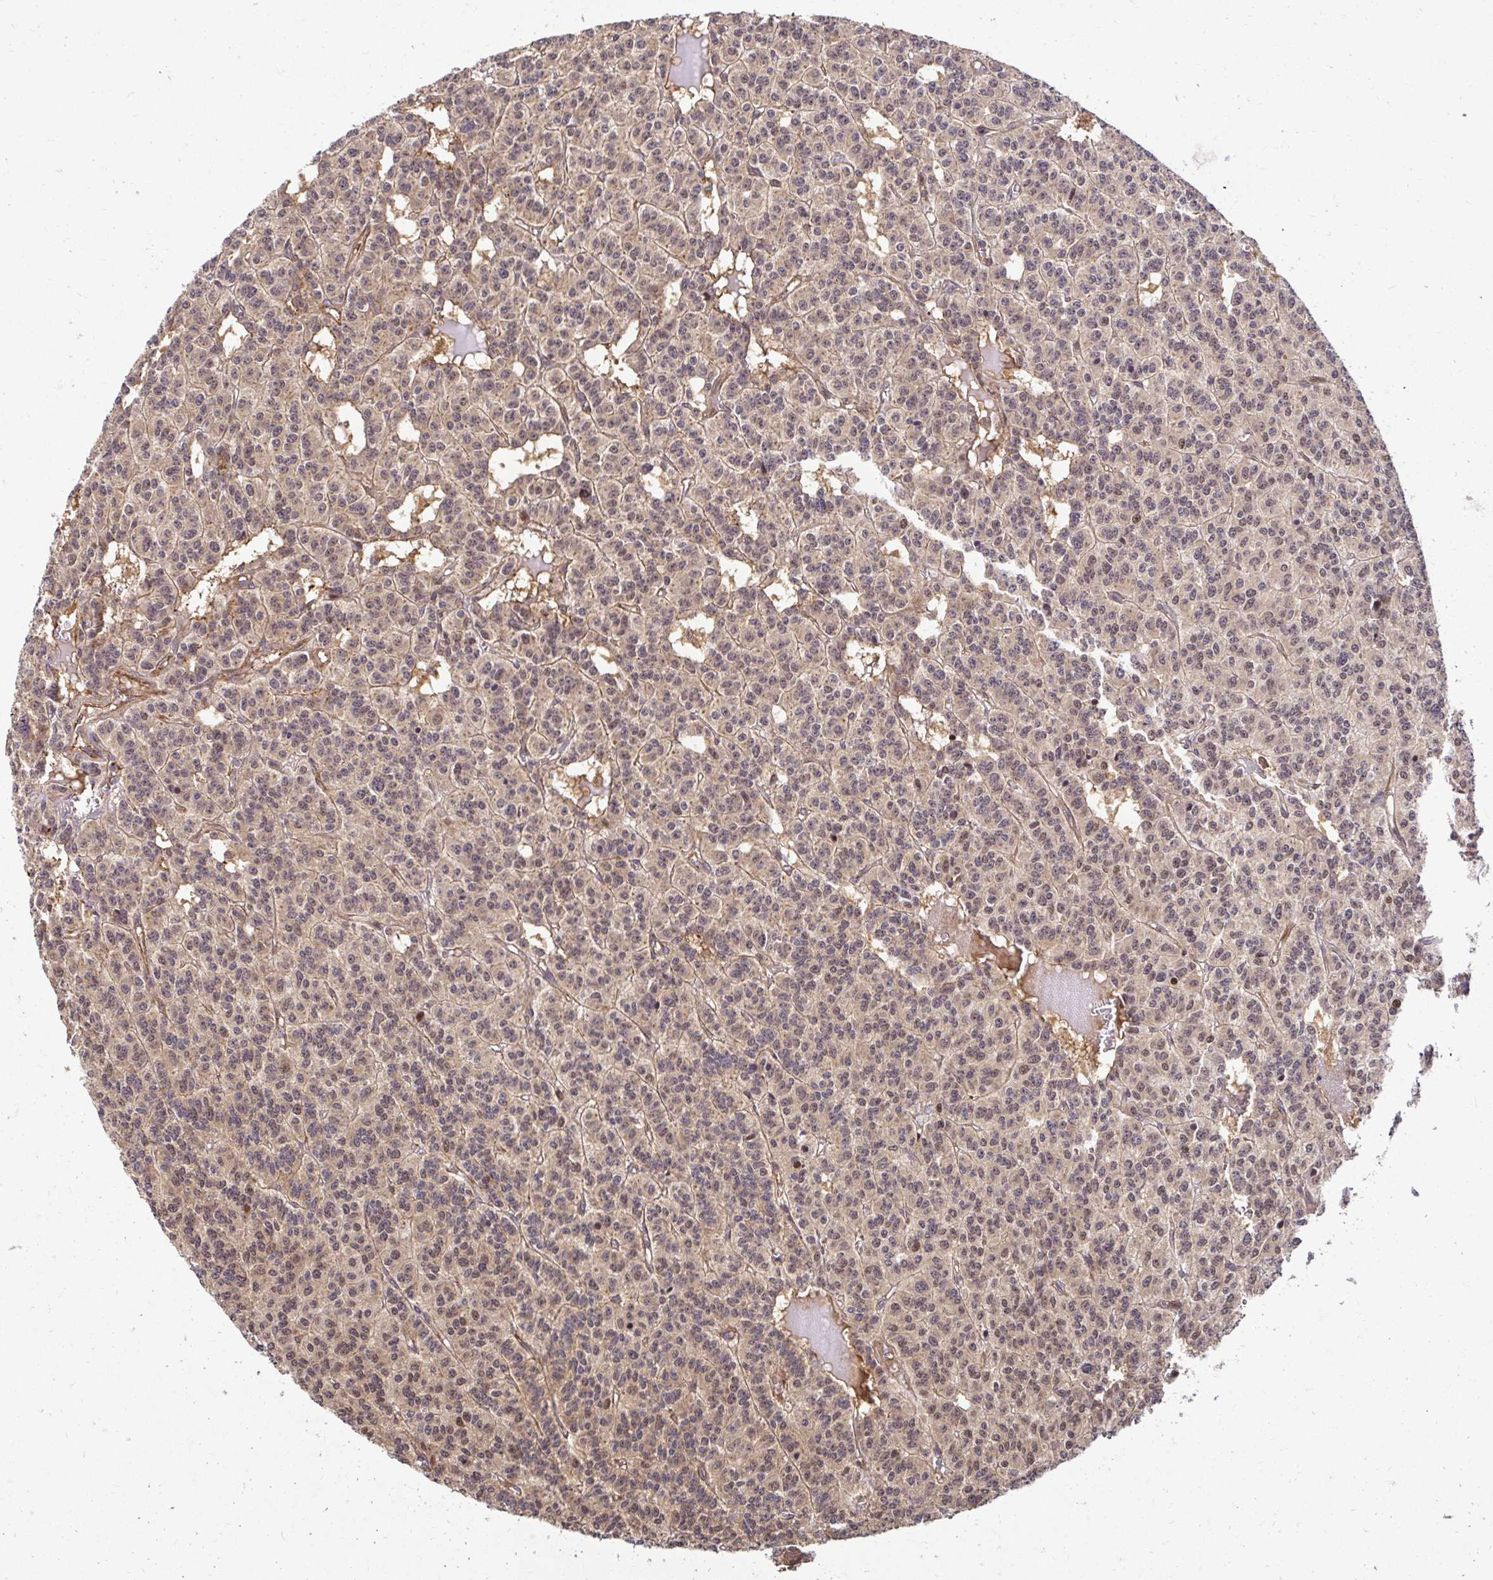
{"staining": {"intensity": "weak", "quantity": "<25%", "location": "nuclear"}, "tissue": "carcinoid", "cell_type": "Tumor cells", "image_type": "cancer", "snomed": [{"axis": "morphology", "description": "Carcinoid, malignant, NOS"}, {"axis": "topography", "description": "Lung"}], "caption": "An image of carcinoid (malignant) stained for a protein demonstrates no brown staining in tumor cells. (Brightfield microscopy of DAB (3,3'-diaminobenzidine) immunohistochemistry (IHC) at high magnification).", "gene": "PSMA4", "patient": {"sex": "female", "age": 71}}